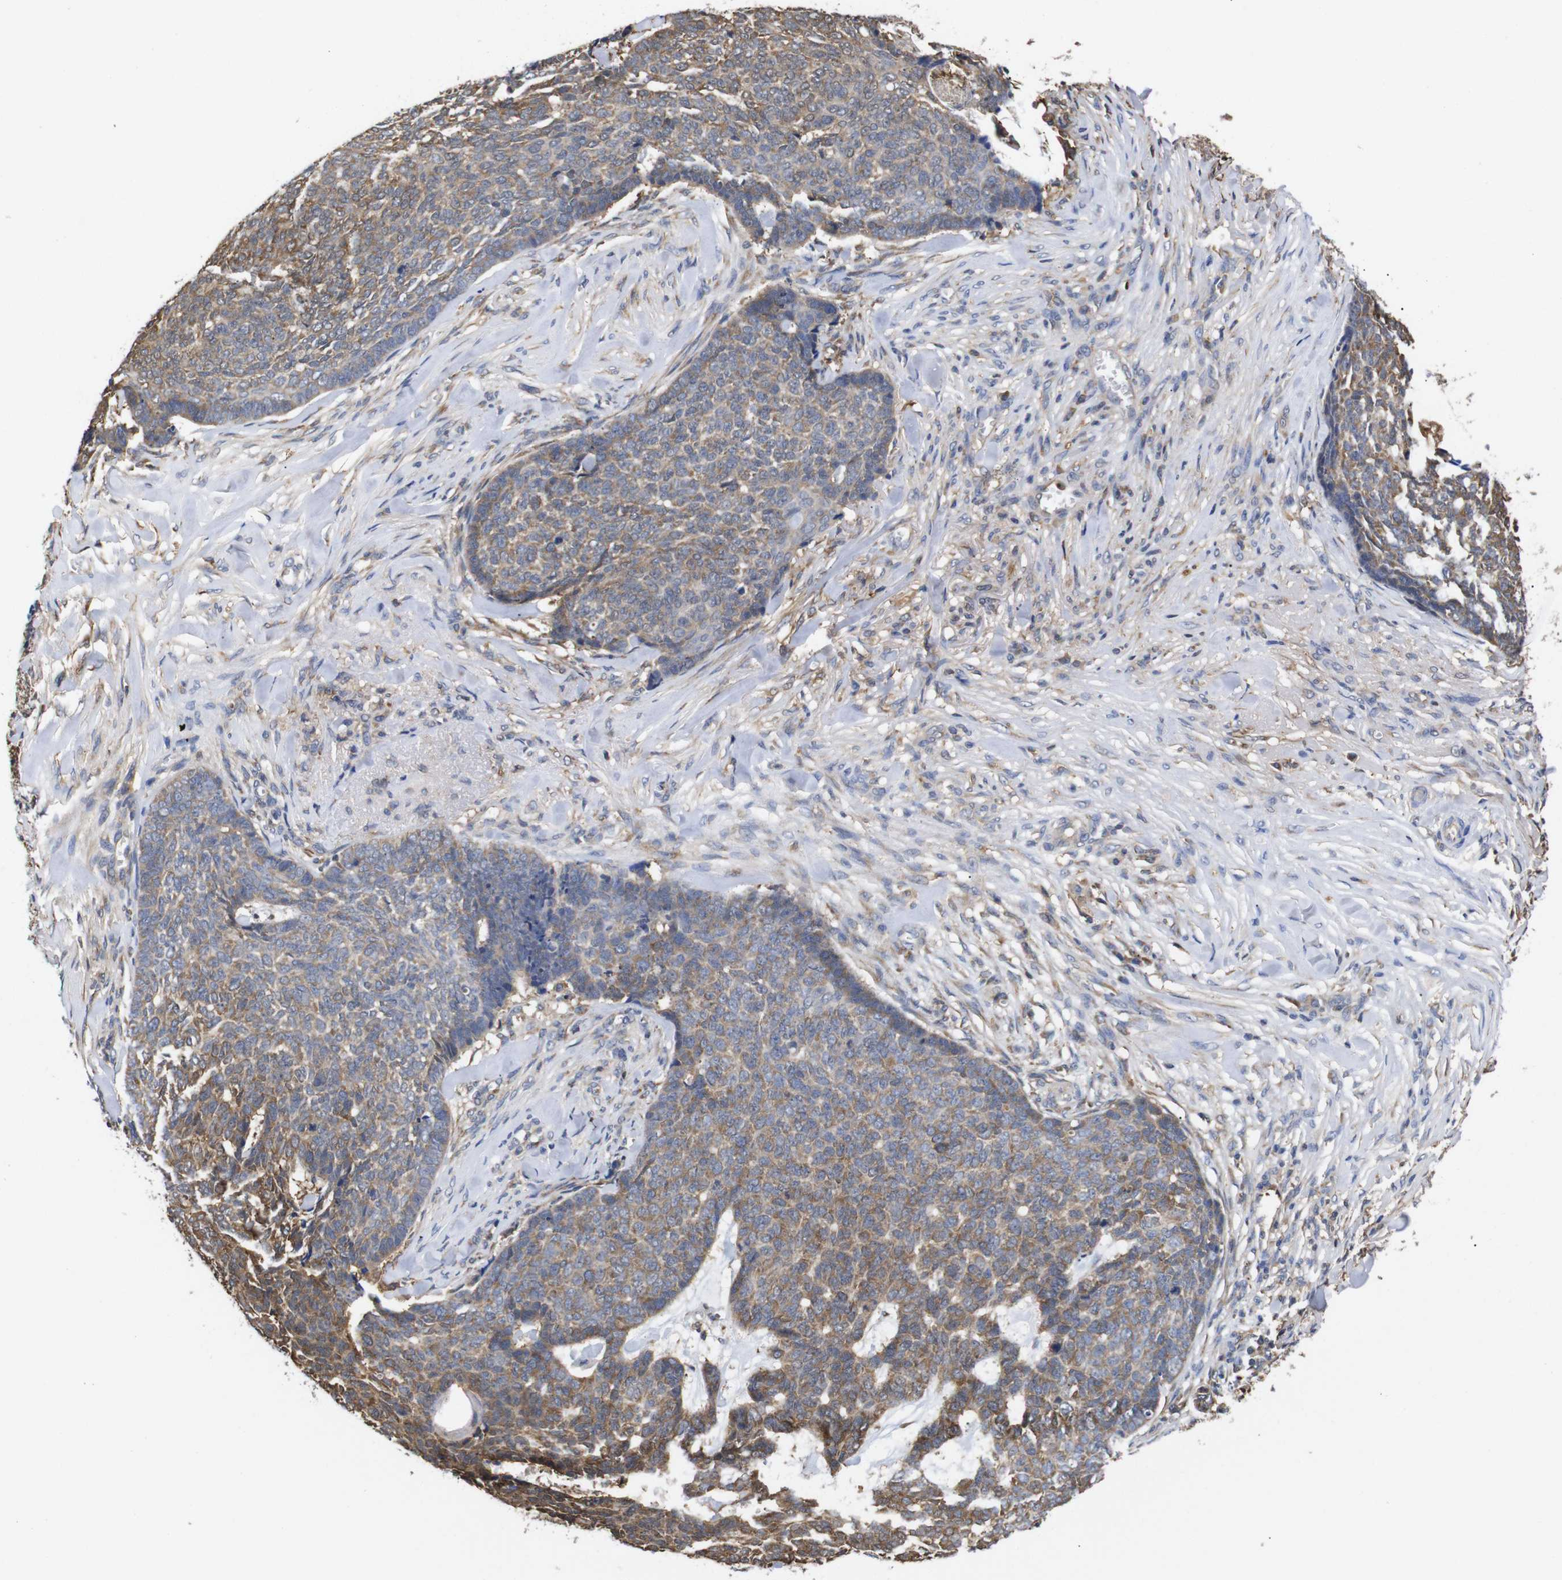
{"staining": {"intensity": "moderate", "quantity": "25%-75%", "location": "cytoplasmic/membranous"}, "tissue": "skin cancer", "cell_type": "Tumor cells", "image_type": "cancer", "snomed": [{"axis": "morphology", "description": "Basal cell carcinoma"}, {"axis": "topography", "description": "Skin"}], "caption": "A high-resolution micrograph shows immunohistochemistry (IHC) staining of skin cancer (basal cell carcinoma), which exhibits moderate cytoplasmic/membranous expression in approximately 25%-75% of tumor cells.", "gene": "LRRCC1", "patient": {"sex": "male", "age": 84}}